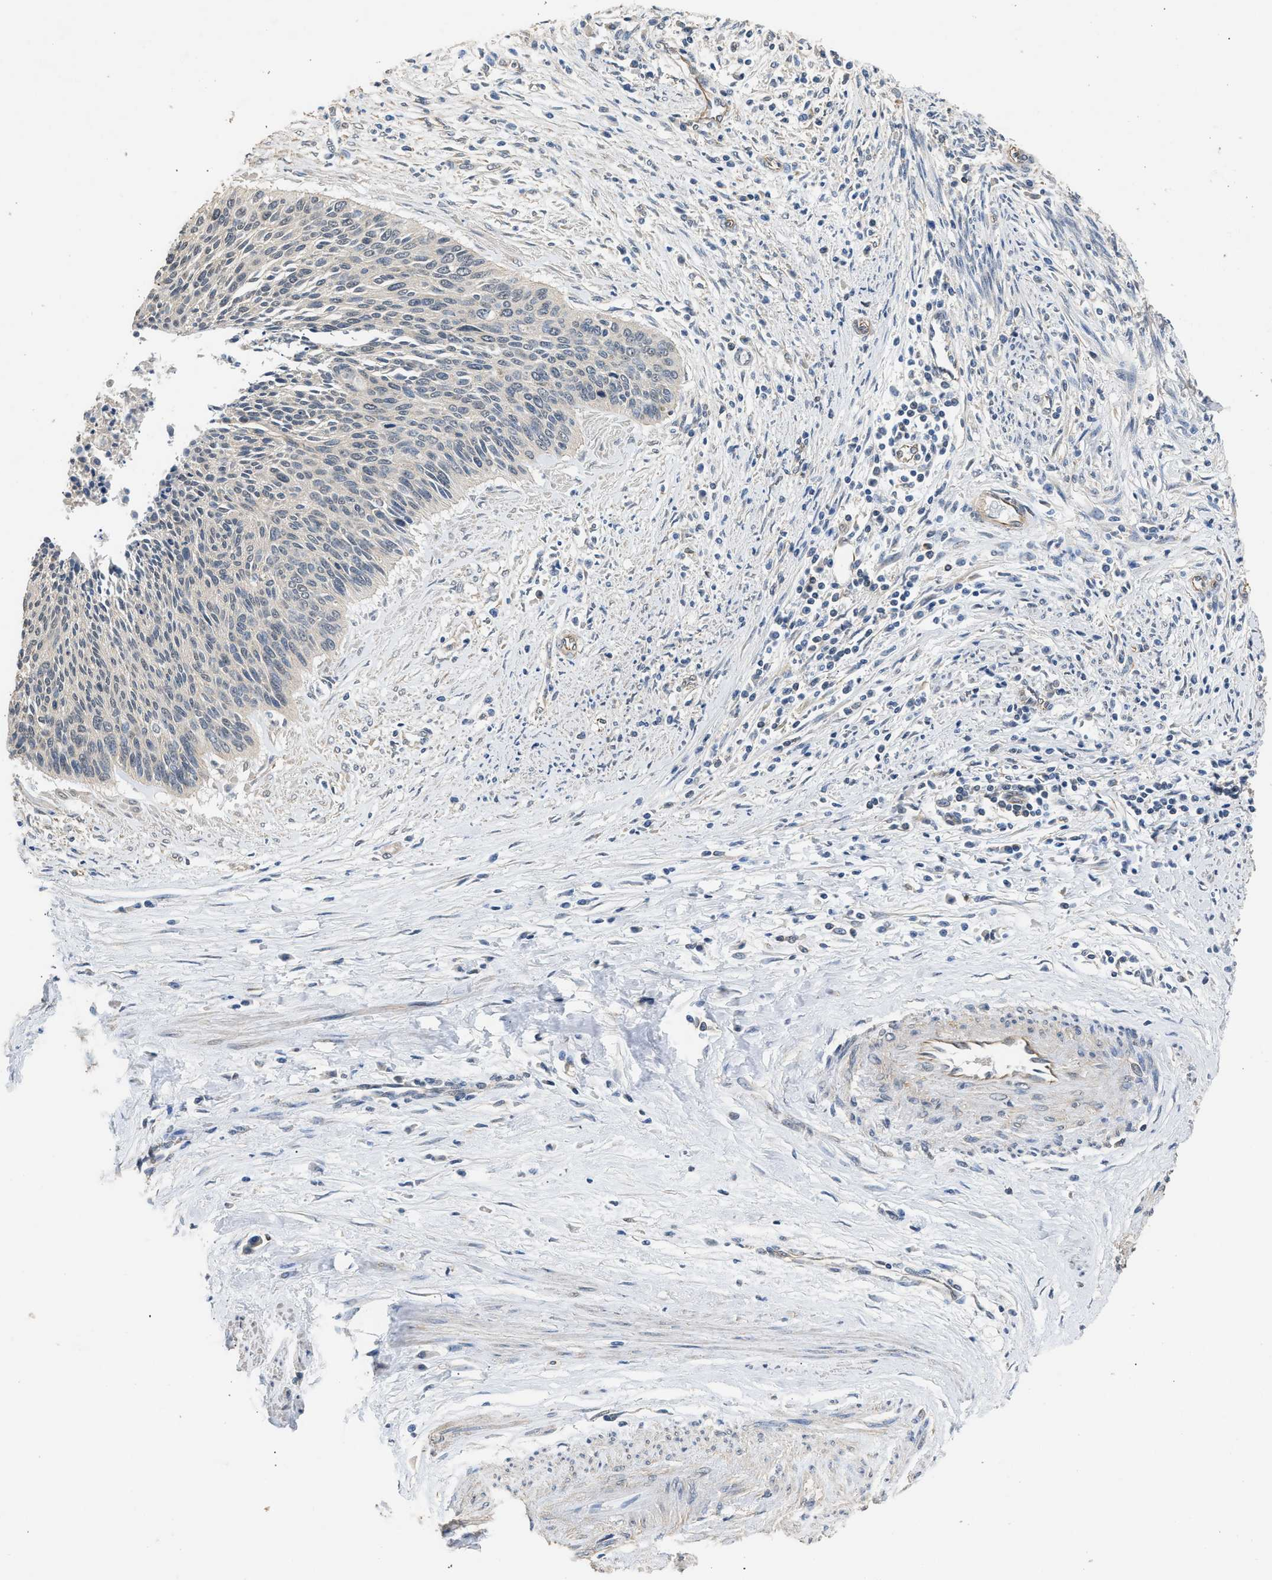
{"staining": {"intensity": "negative", "quantity": "none", "location": "none"}, "tissue": "cervical cancer", "cell_type": "Tumor cells", "image_type": "cancer", "snomed": [{"axis": "morphology", "description": "Squamous cell carcinoma, NOS"}, {"axis": "topography", "description": "Cervix"}], "caption": "Histopathology image shows no protein positivity in tumor cells of cervical cancer tissue.", "gene": "SPINT2", "patient": {"sex": "female", "age": 55}}